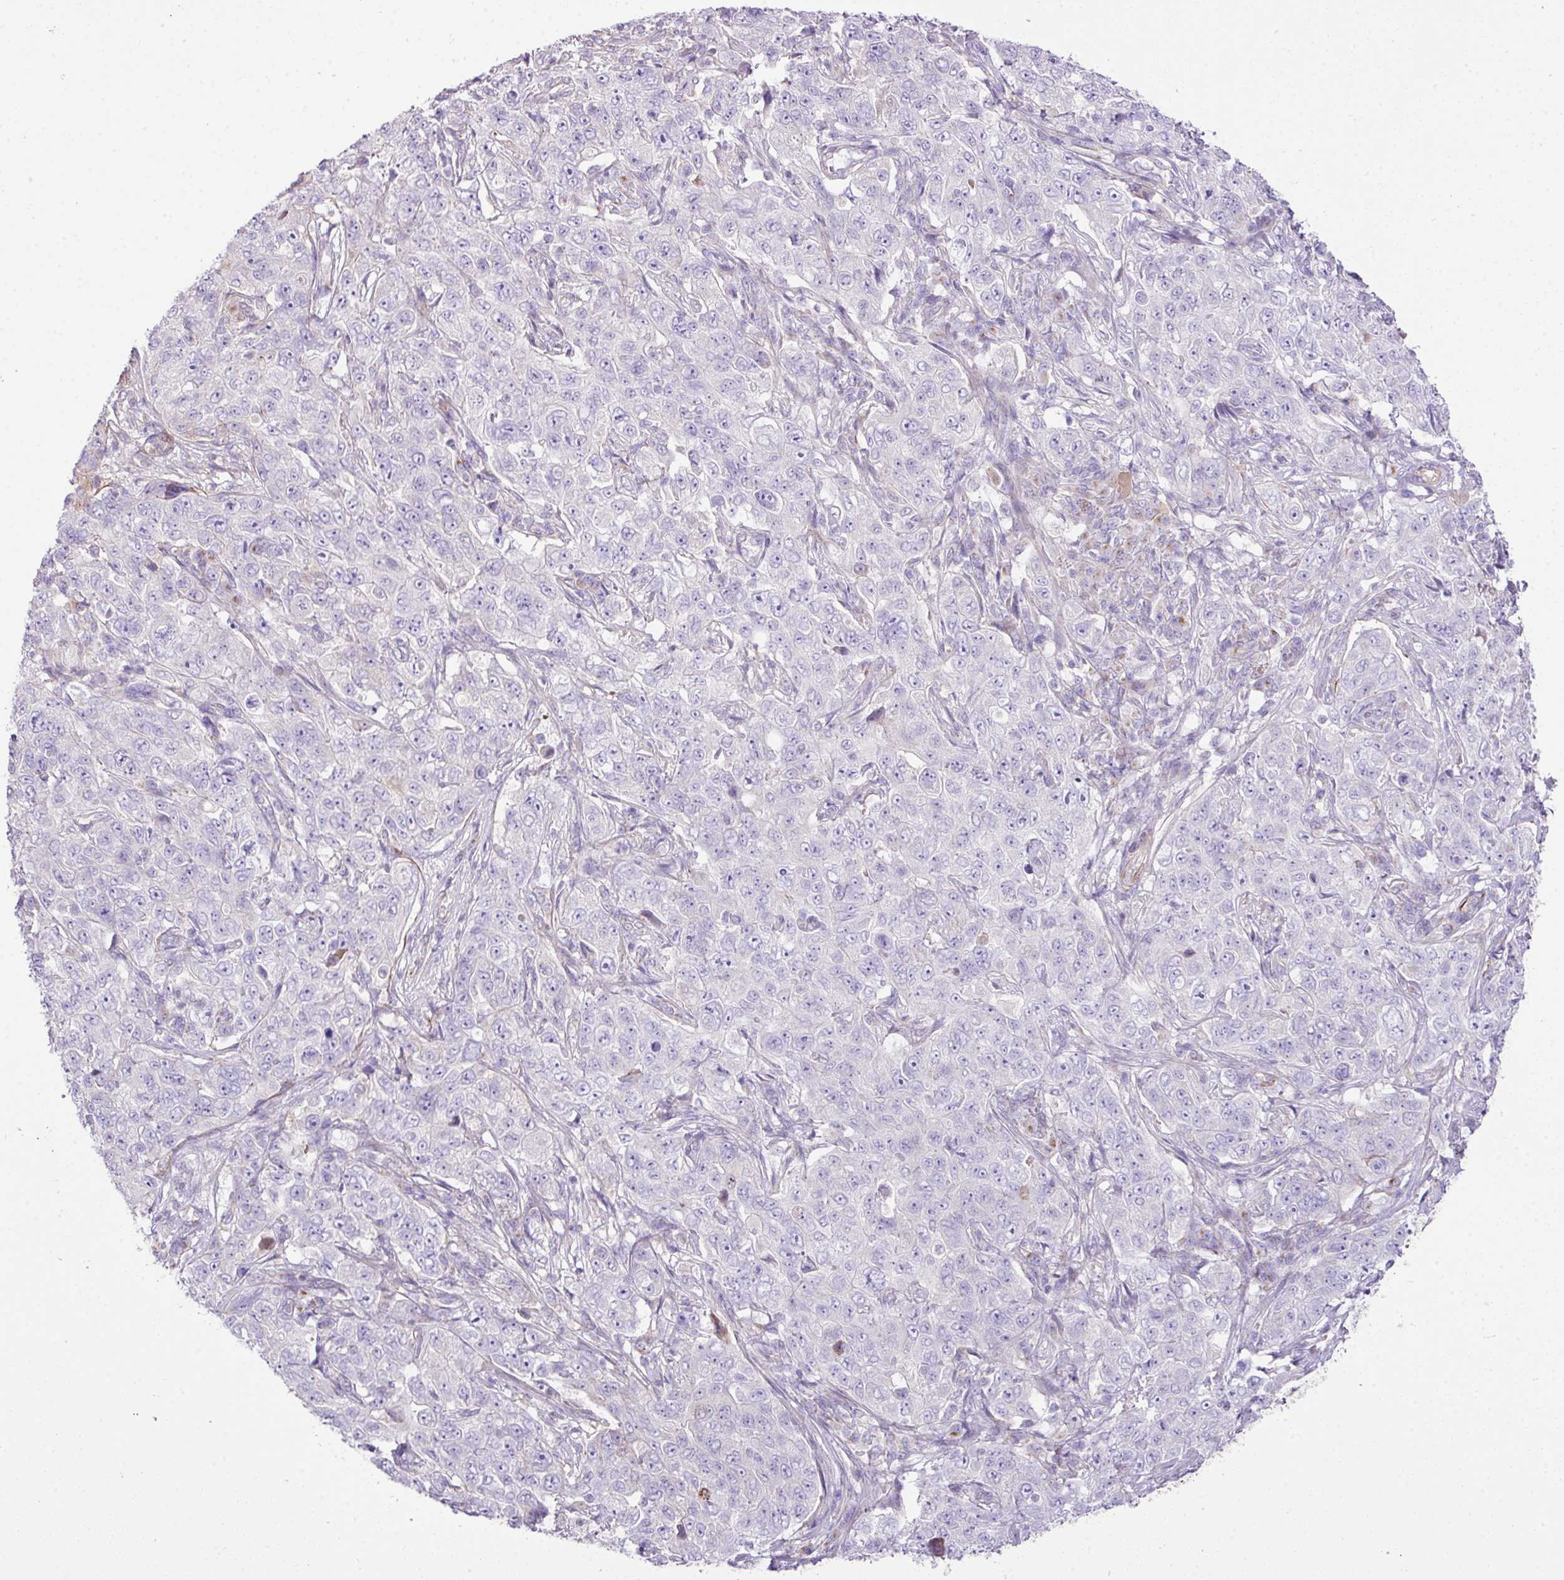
{"staining": {"intensity": "negative", "quantity": "none", "location": "none"}, "tissue": "pancreatic cancer", "cell_type": "Tumor cells", "image_type": "cancer", "snomed": [{"axis": "morphology", "description": "Adenocarcinoma, NOS"}, {"axis": "topography", "description": "Pancreas"}], "caption": "There is no significant positivity in tumor cells of pancreatic adenocarcinoma.", "gene": "CTXN2", "patient": {"sex": "male", "age": 68}}